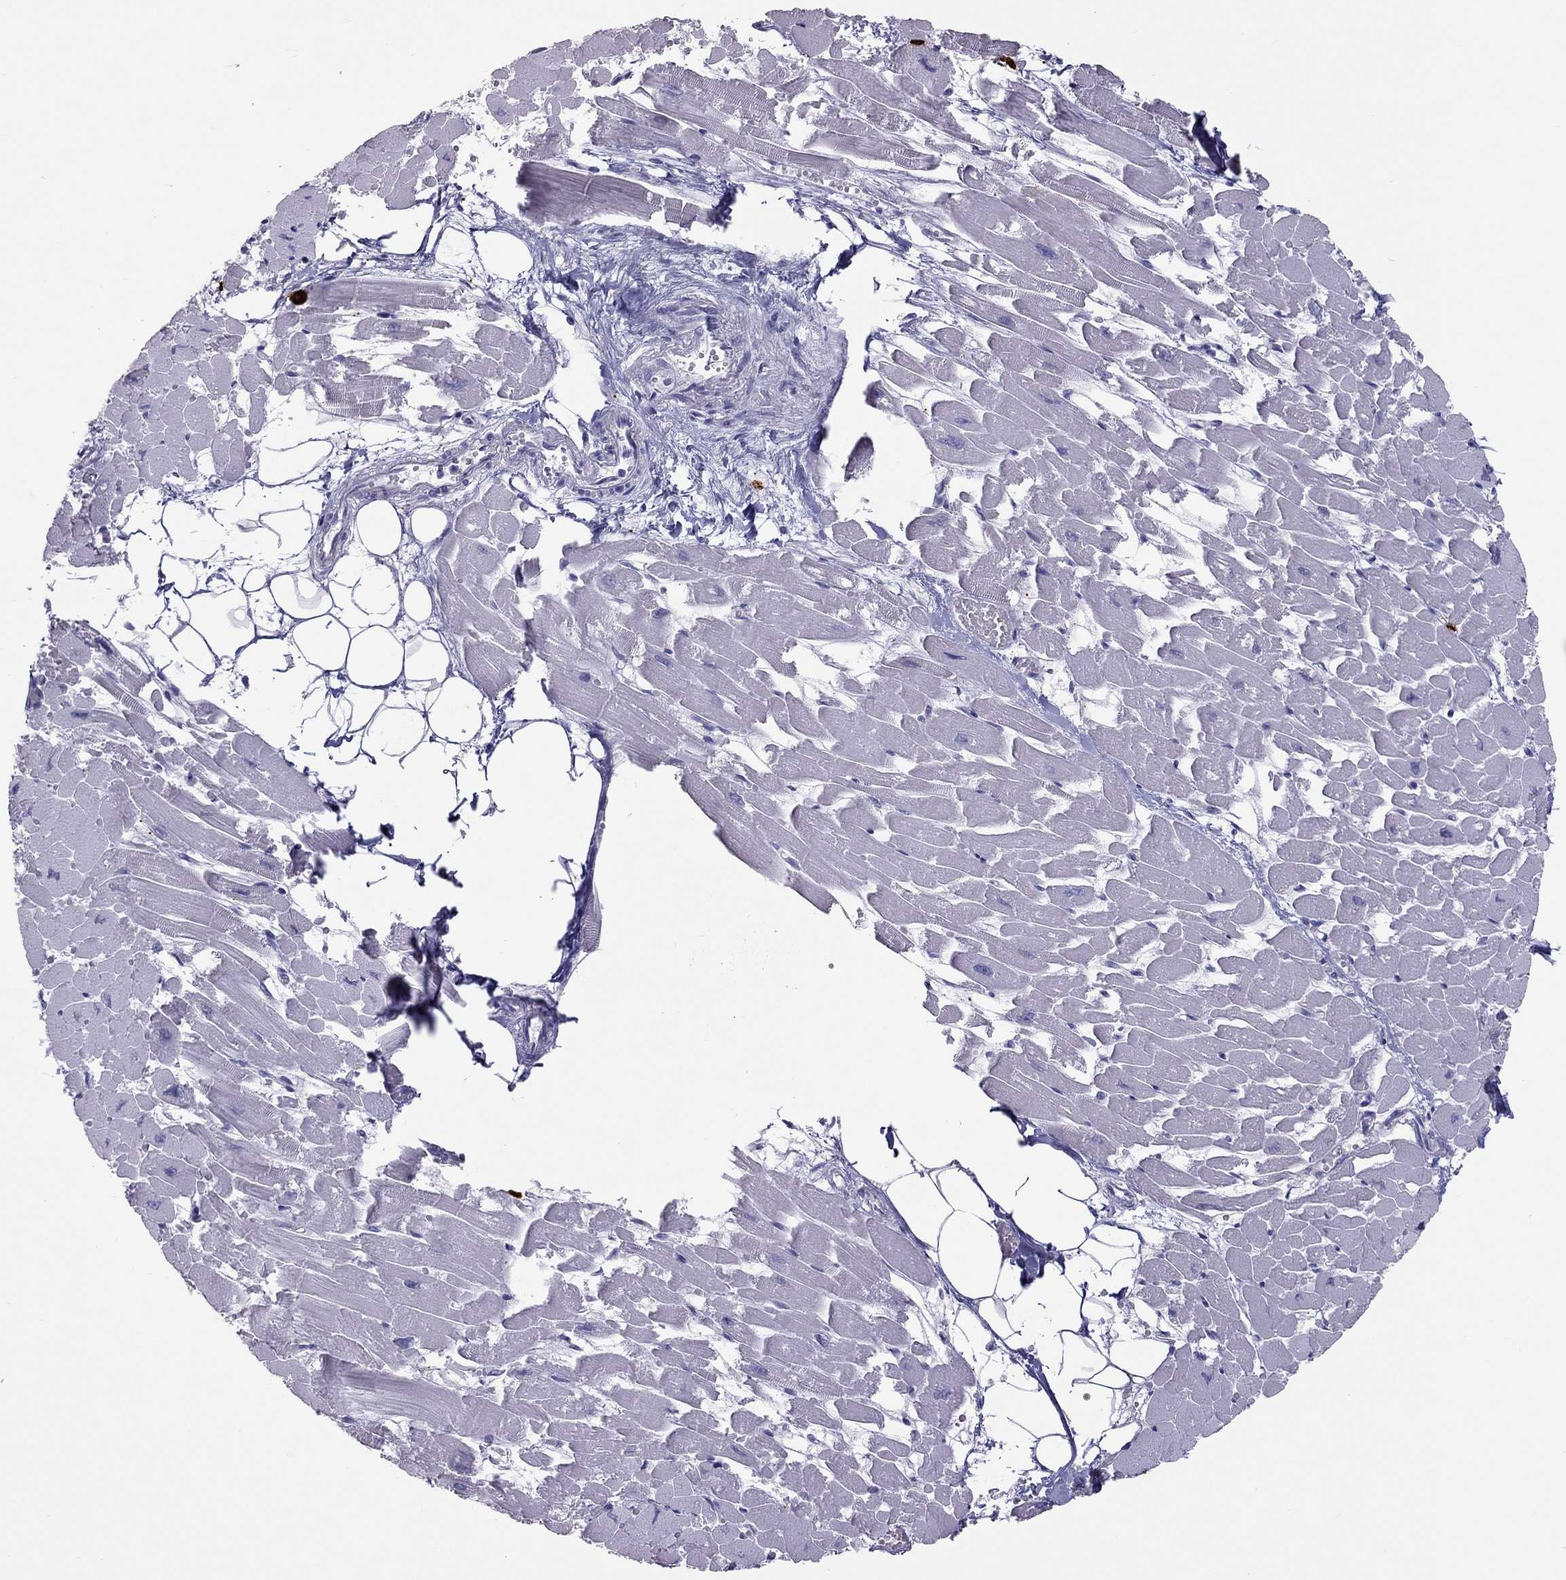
{"staining": {"intensity": "negative", "quantity": "none", "location": "none"}, "tissue": "heart muscle", "cell_type": "Cardiomyocytes", "image_type": "normal", "snomed": [{"axis": "morphology", "description": "Normal tissue, NOS"}, {"axis": "topography", "description": "Heart"}], "caption": "Immunohistochemistry image of normal heart muscle: human heart muscle stained with DAB (3,3'-diaminobenzidine) exhibits no significant protein staining in cardiomyocytes. (IHC, brightfield microscopy, high magnification).", "gene": "IL17REL", "patient": {"sex": "female", "age": 52}}